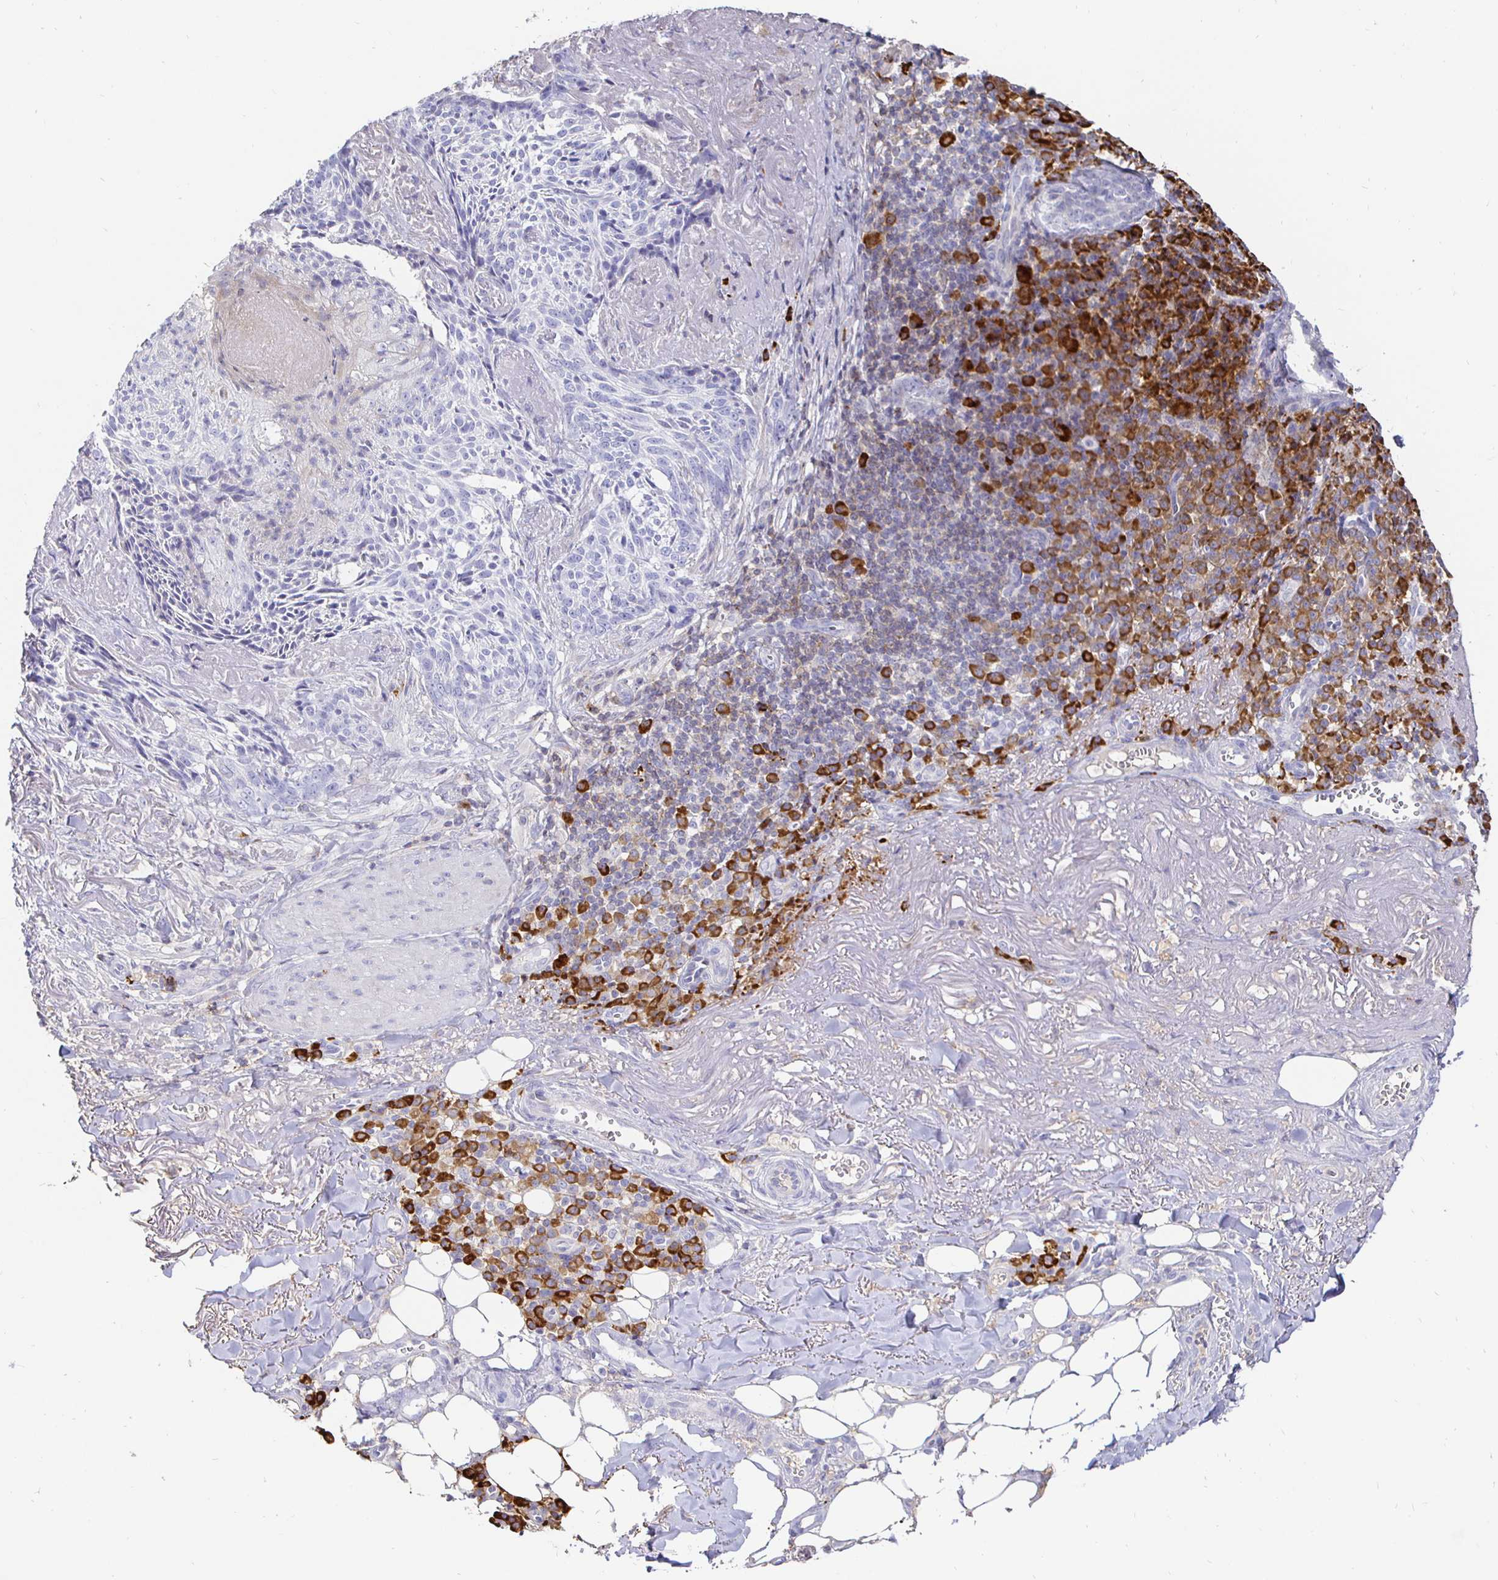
{"staining": {"intensity": "negative", "quantity": "none", "location": "none"}, "tissue": "skin cancer", "cell_type": "Tumor cells", "image_type": "cancer", "snomed": [{"axis": "morphology", "description": "Basal cell carcinoma"}, {"axis": "topography", "description": "Skin"}, {"axis": "topography", "description": "Skin of face"}], "caption": "Immunohistochemical staining of human skin cancer reveals no significant staining in tumor cells.", "gene": "CXCR3", "patient": {"sex": "female", "age": 95}}